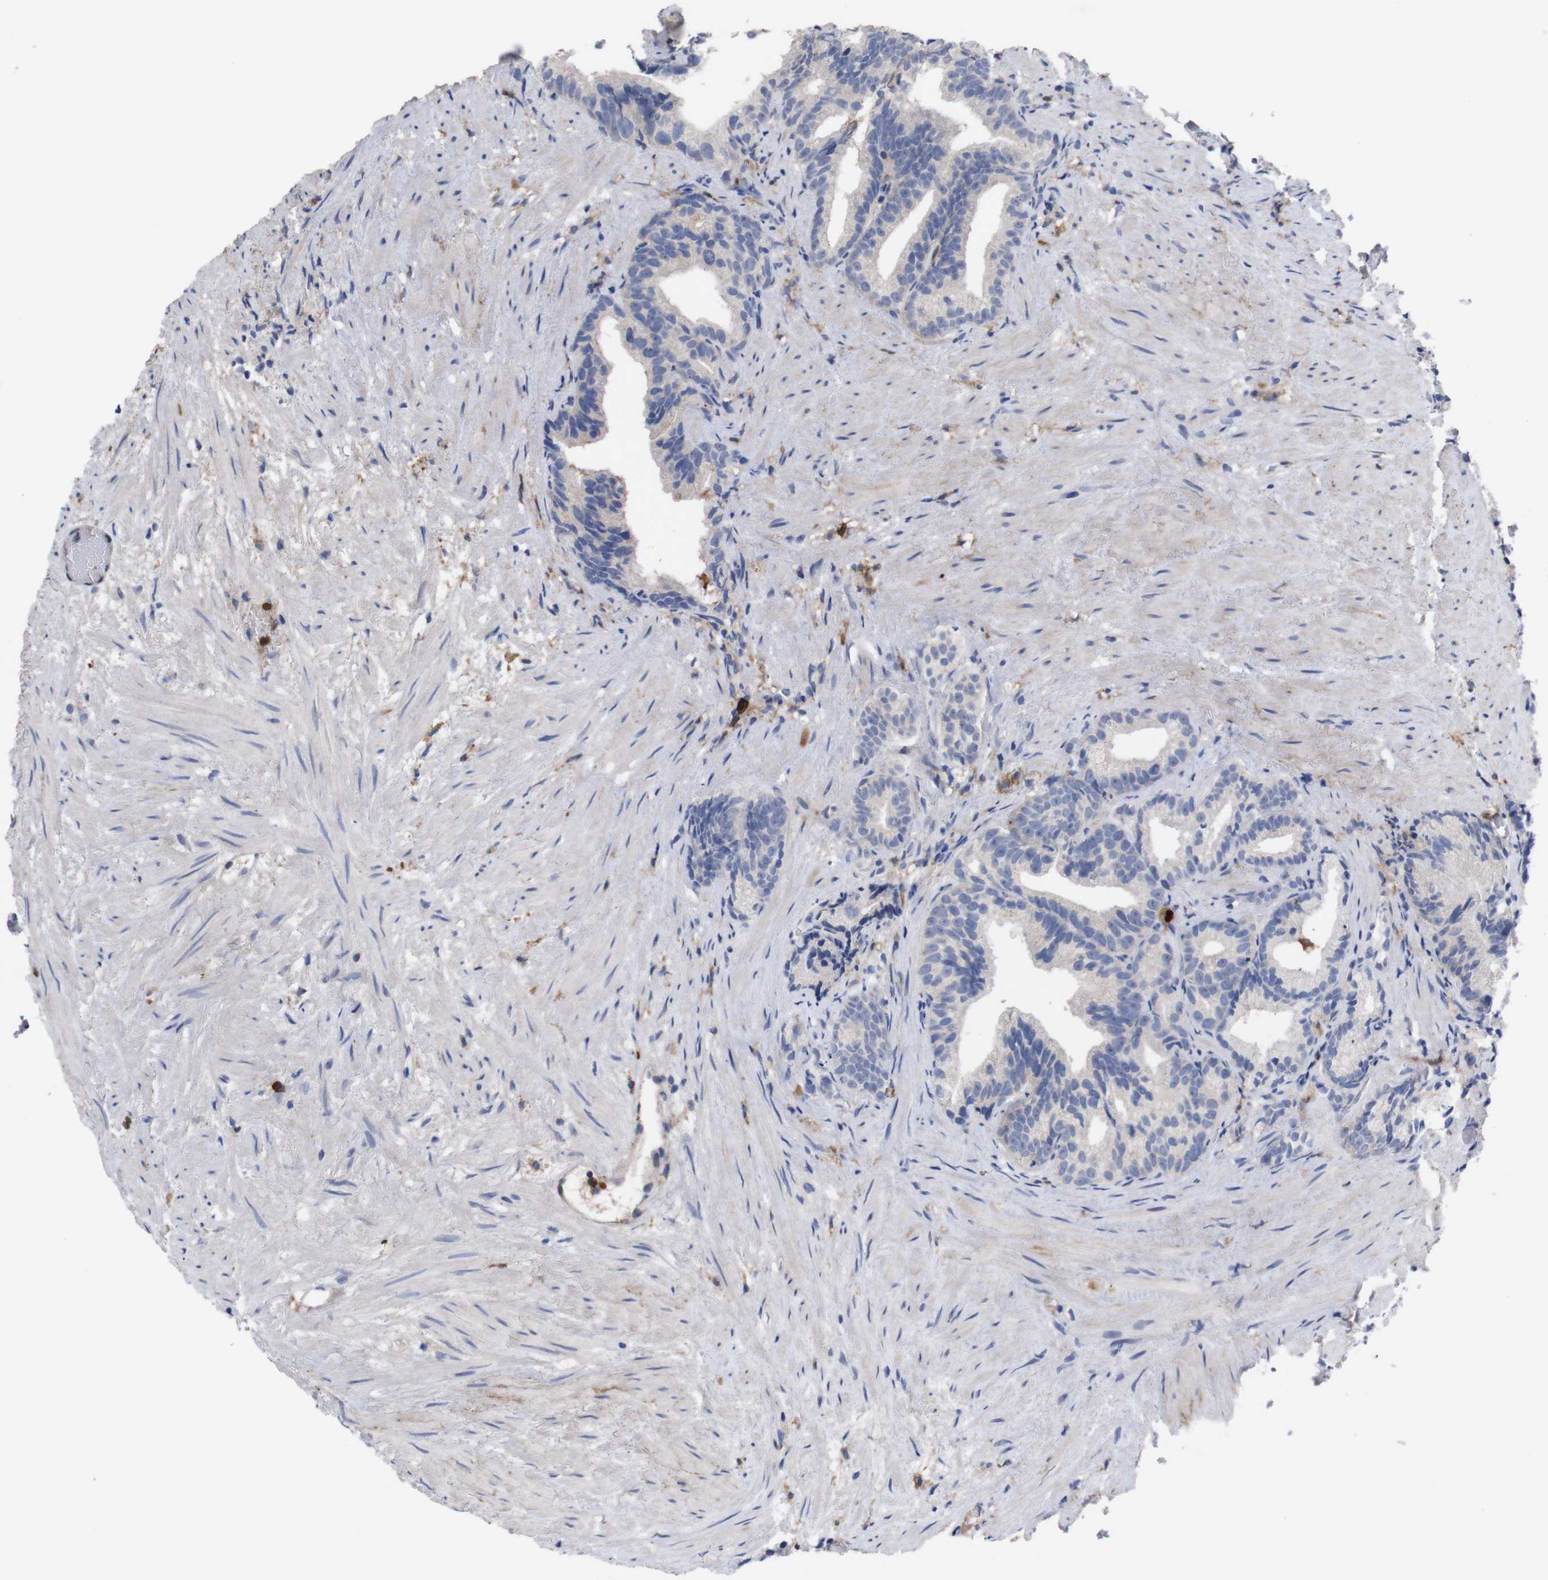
{"staining": {"intensity": "negative", "quantity": "none", "location": "none"}, "tissue": "prostate cancer", "cell_type": "Tumor cells", "image_type": "cancer", "snomed": [{"axis": "morphology", "description": "Adenocarcinoma, Low grade"}, {"axis": "topography", "description": "Prostate"}], "caption": "Immunohistochemistry (IHC) micrograph of neoplastic tissue: prostate adenocarcinoma (low-grade) stained with DAB (3,3'-diaminobenzidine) reveals no significant protein positivity in tumor cells. (Immunohistochemistry, brightfield microscopy, high magnification).", "gene": "C5AR1", "patient": {"sex": "male", "age": 89}}